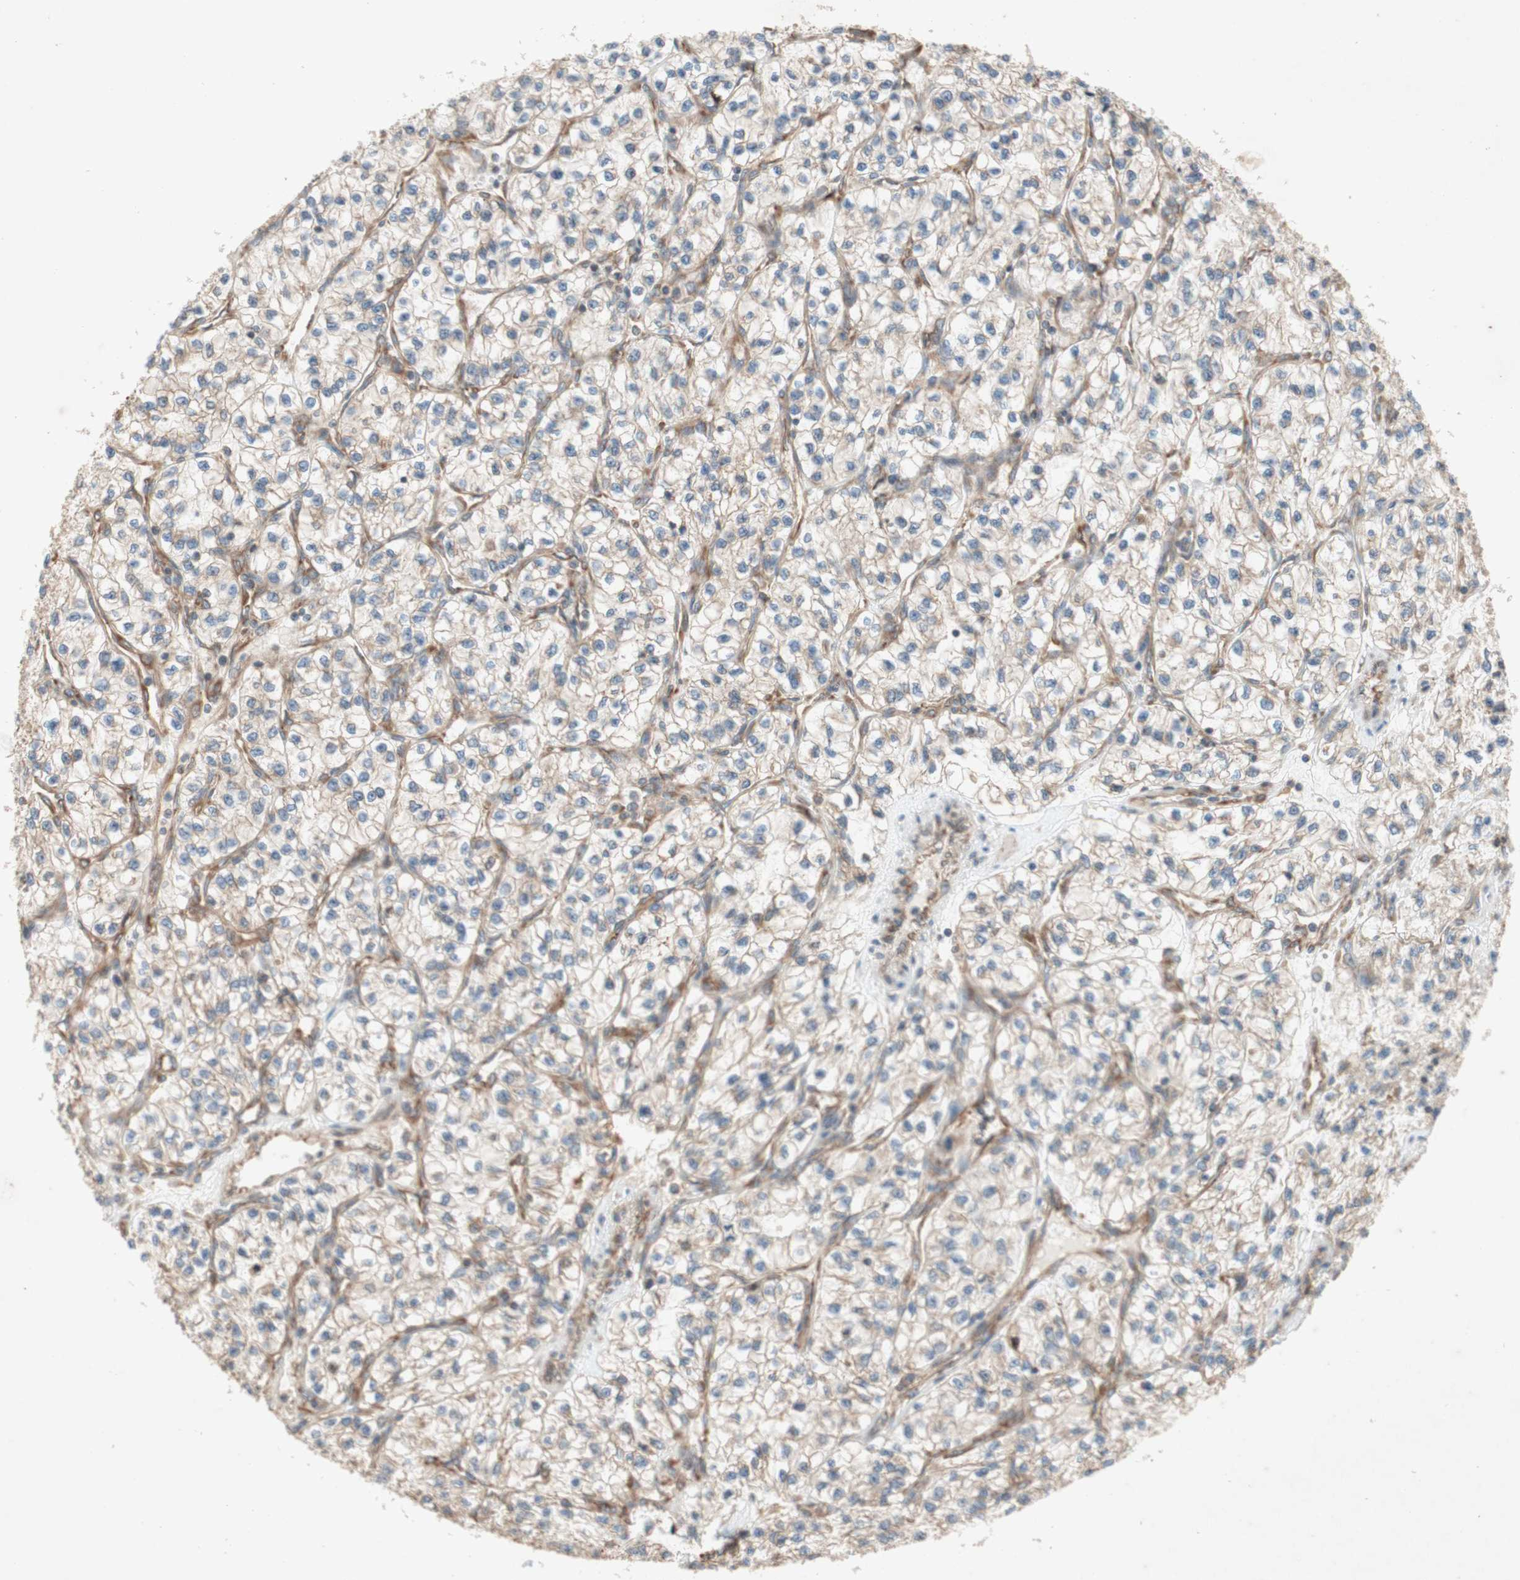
{"staining": {"intensity": "weak", "quantity": "25%-75%", "location": "cytoplasmic/membranous"}, "tissue": "renal cancer", "cell_type": "Tumor cells", "image_type": "cancer", "snomed": [{"axis": "morphology", "description": "Adenocarcinoma, NOS"}, {"axis": "topography", "description": "Kidney"}], "caption": "Immunohistochemistry (IHC) micrograph of human renal cancer (adenocarcinoma) stained for a protein (brown), which exhibits low levels of weak cytoplasmic/membranous staining in approximately 25%-75% of tumor cells.", "gene": "SOCS2", "patient": {"sex": "female", "age": 57}}